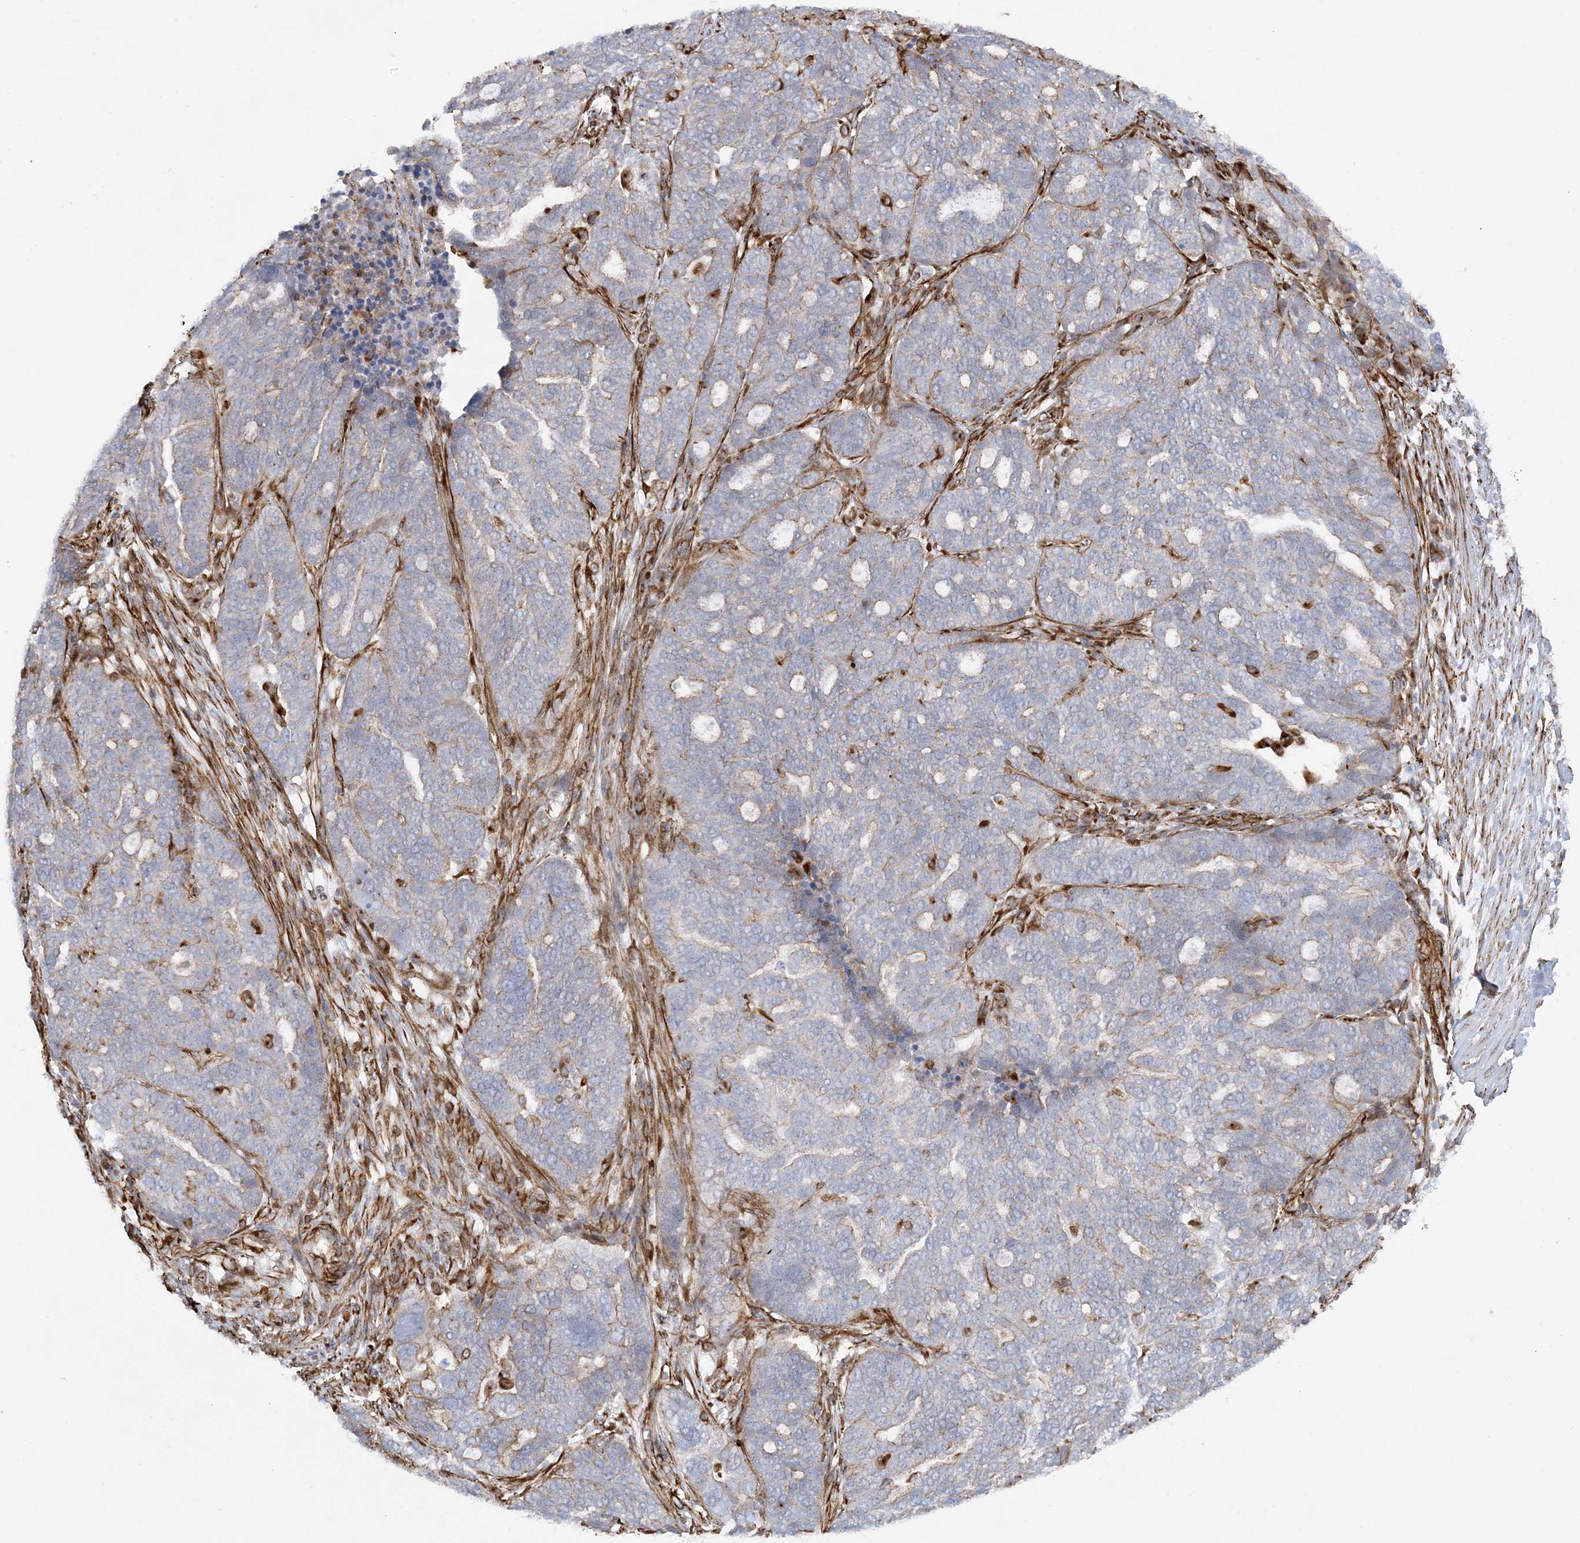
{"staining": {"intensity": "negative", "quantity": "none", "location": "none"}, "tissue": "ovarian cancer", "cell_type": "Tumor cells", "image_type": "cancer", "snomed": [{"axis": "morphology", "description": "Cystadenocarcinoma, serous, NOS"}, {"axis": "topography", "description": "Ovary"}], "caption": "The immunohistochemistry histopathology image has no significant positivity in tumor cells of serous cystadenocarcinoma (ovarian) tissue.", "gene": "SCLT1", "patient": {"sex": "female", "age": 59}}